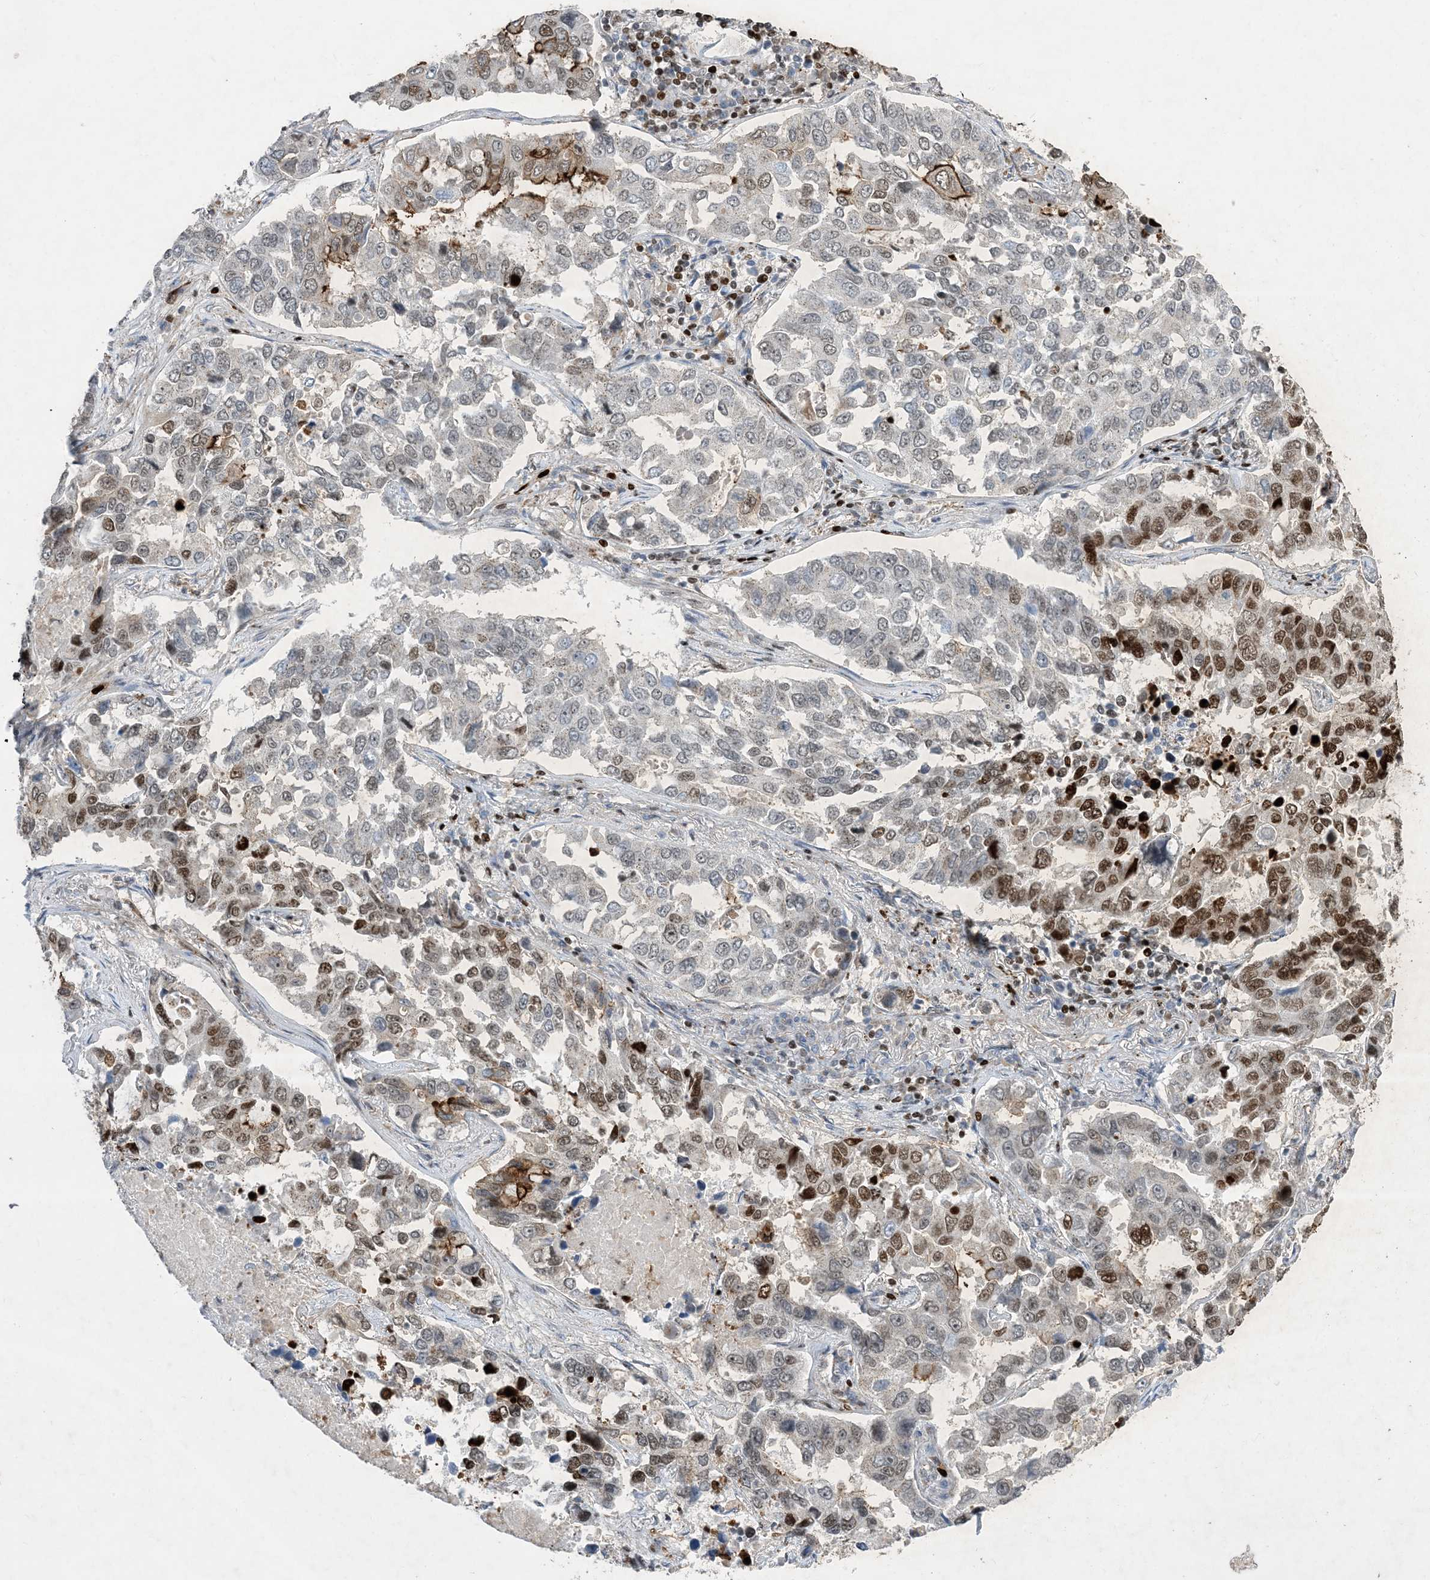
{"staining": {"intensity": "strong", "quantity": "25%-75%", "location": "nuclear"}, "tissue": "lung cancer", "cell_type": "Tumor cells", "image_type": "cancer", "snomed": [{"axis": "morphology", "description": "Adenocarcinoma, NOS"}, {"axis": "topography", "description": "Lung"}], "caption": "DAB immunohistochemical staining of human lung cancer displays strong nuclear protein positivity in about 25%-75% of tumor cells. (DAB (3,3'-diaminobenzidine) = brown stain, brightfield microscopy at high magnification).", "gene": "SLC25A53", "patient": {"sex": "male", "age": 64}}